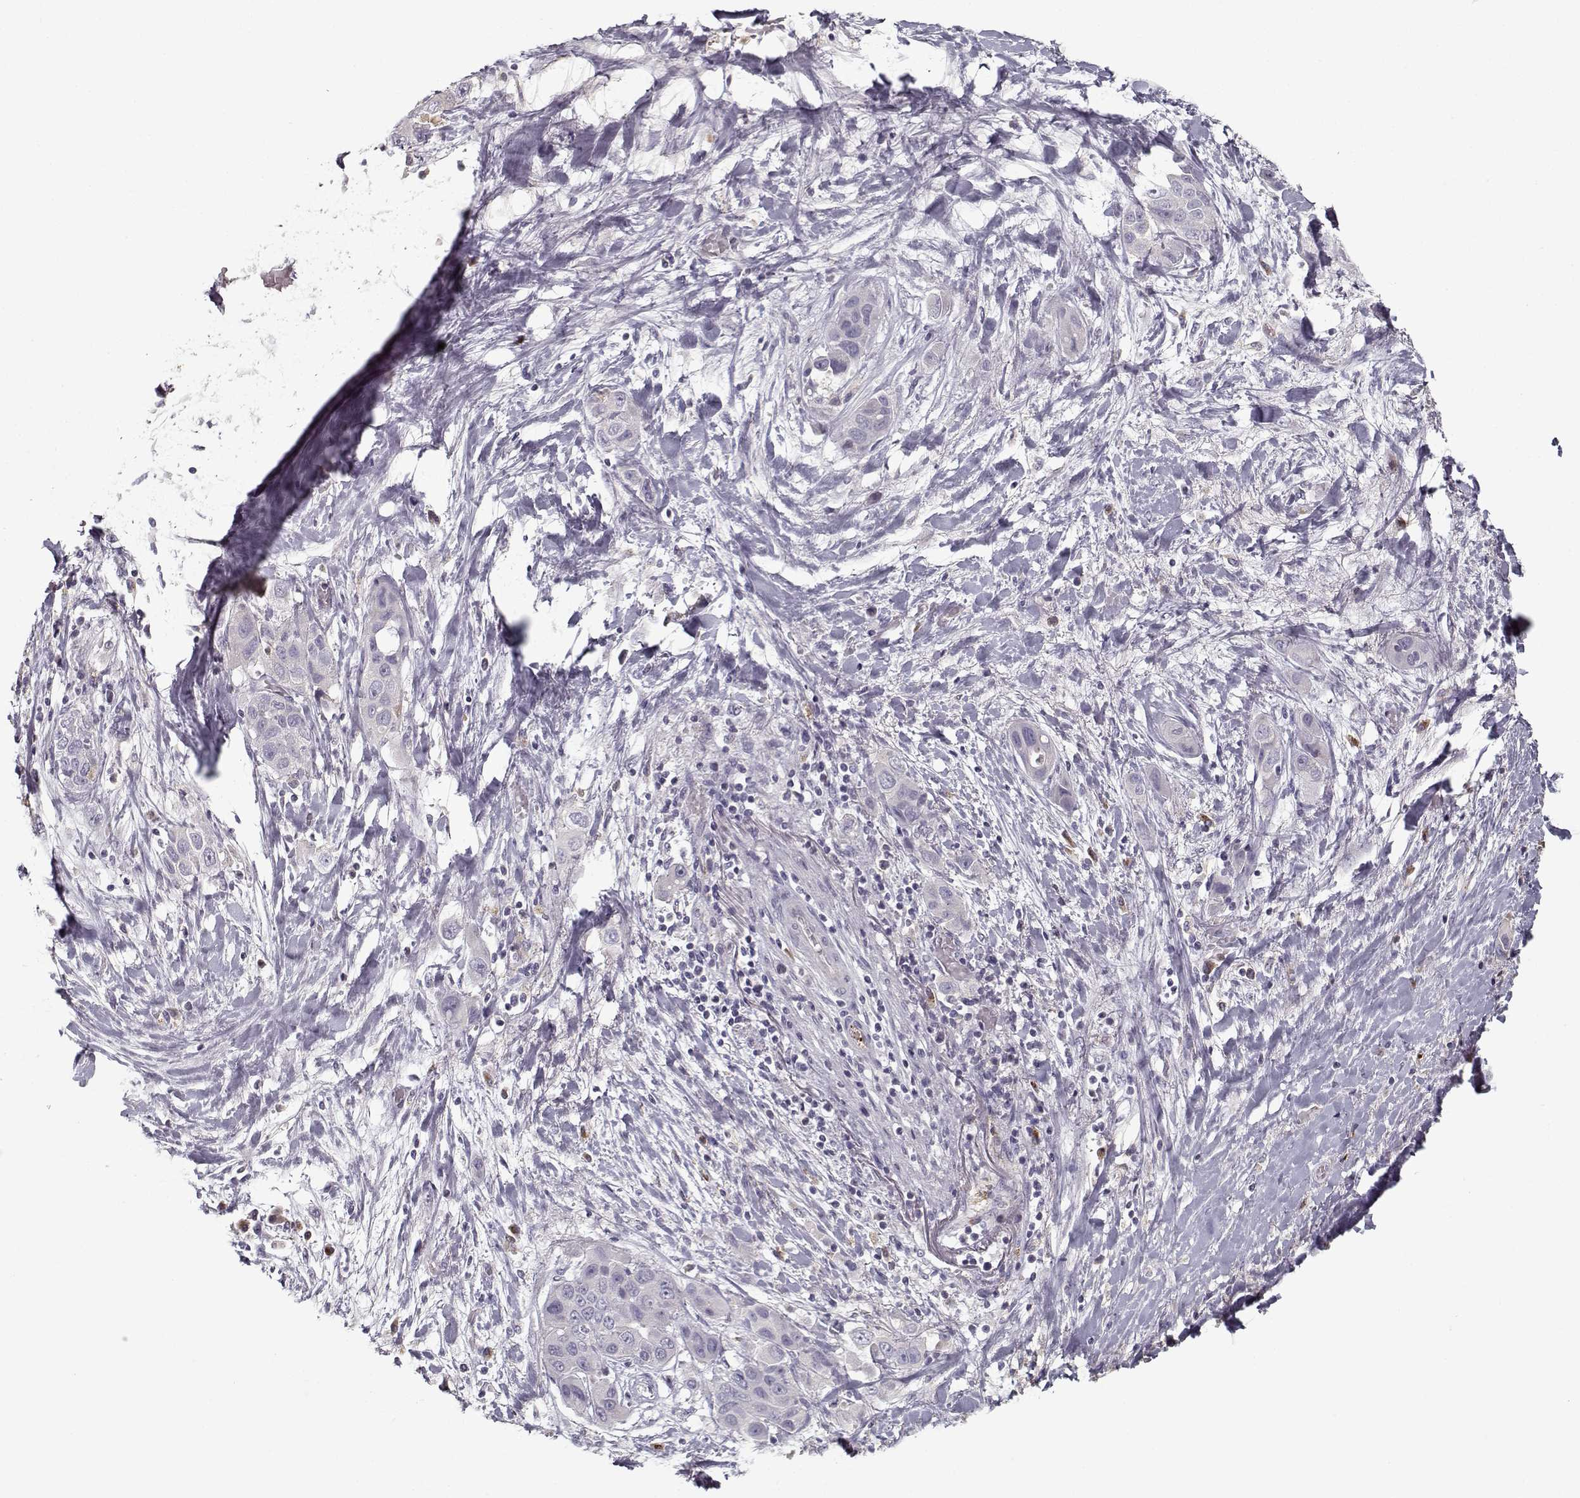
{"staining": {"intensity": "negative", "quantity": "none", "location": "none"}, "tissue": "liver cancer", "cell_type": "Tumor cells", "image_type": "cancer", "snomed": [{"axis": "morphology", "description": "Cholangiocarcinoma"}, {"axis": "topography", "description": "Liver"}], "caption": "Immunohistochemical staining of human liver cholangiocarcinoma reveals no significant expression in tumor cells.", "gene": "UNC13D", "patient": {"sex": "female", "age": 52}}